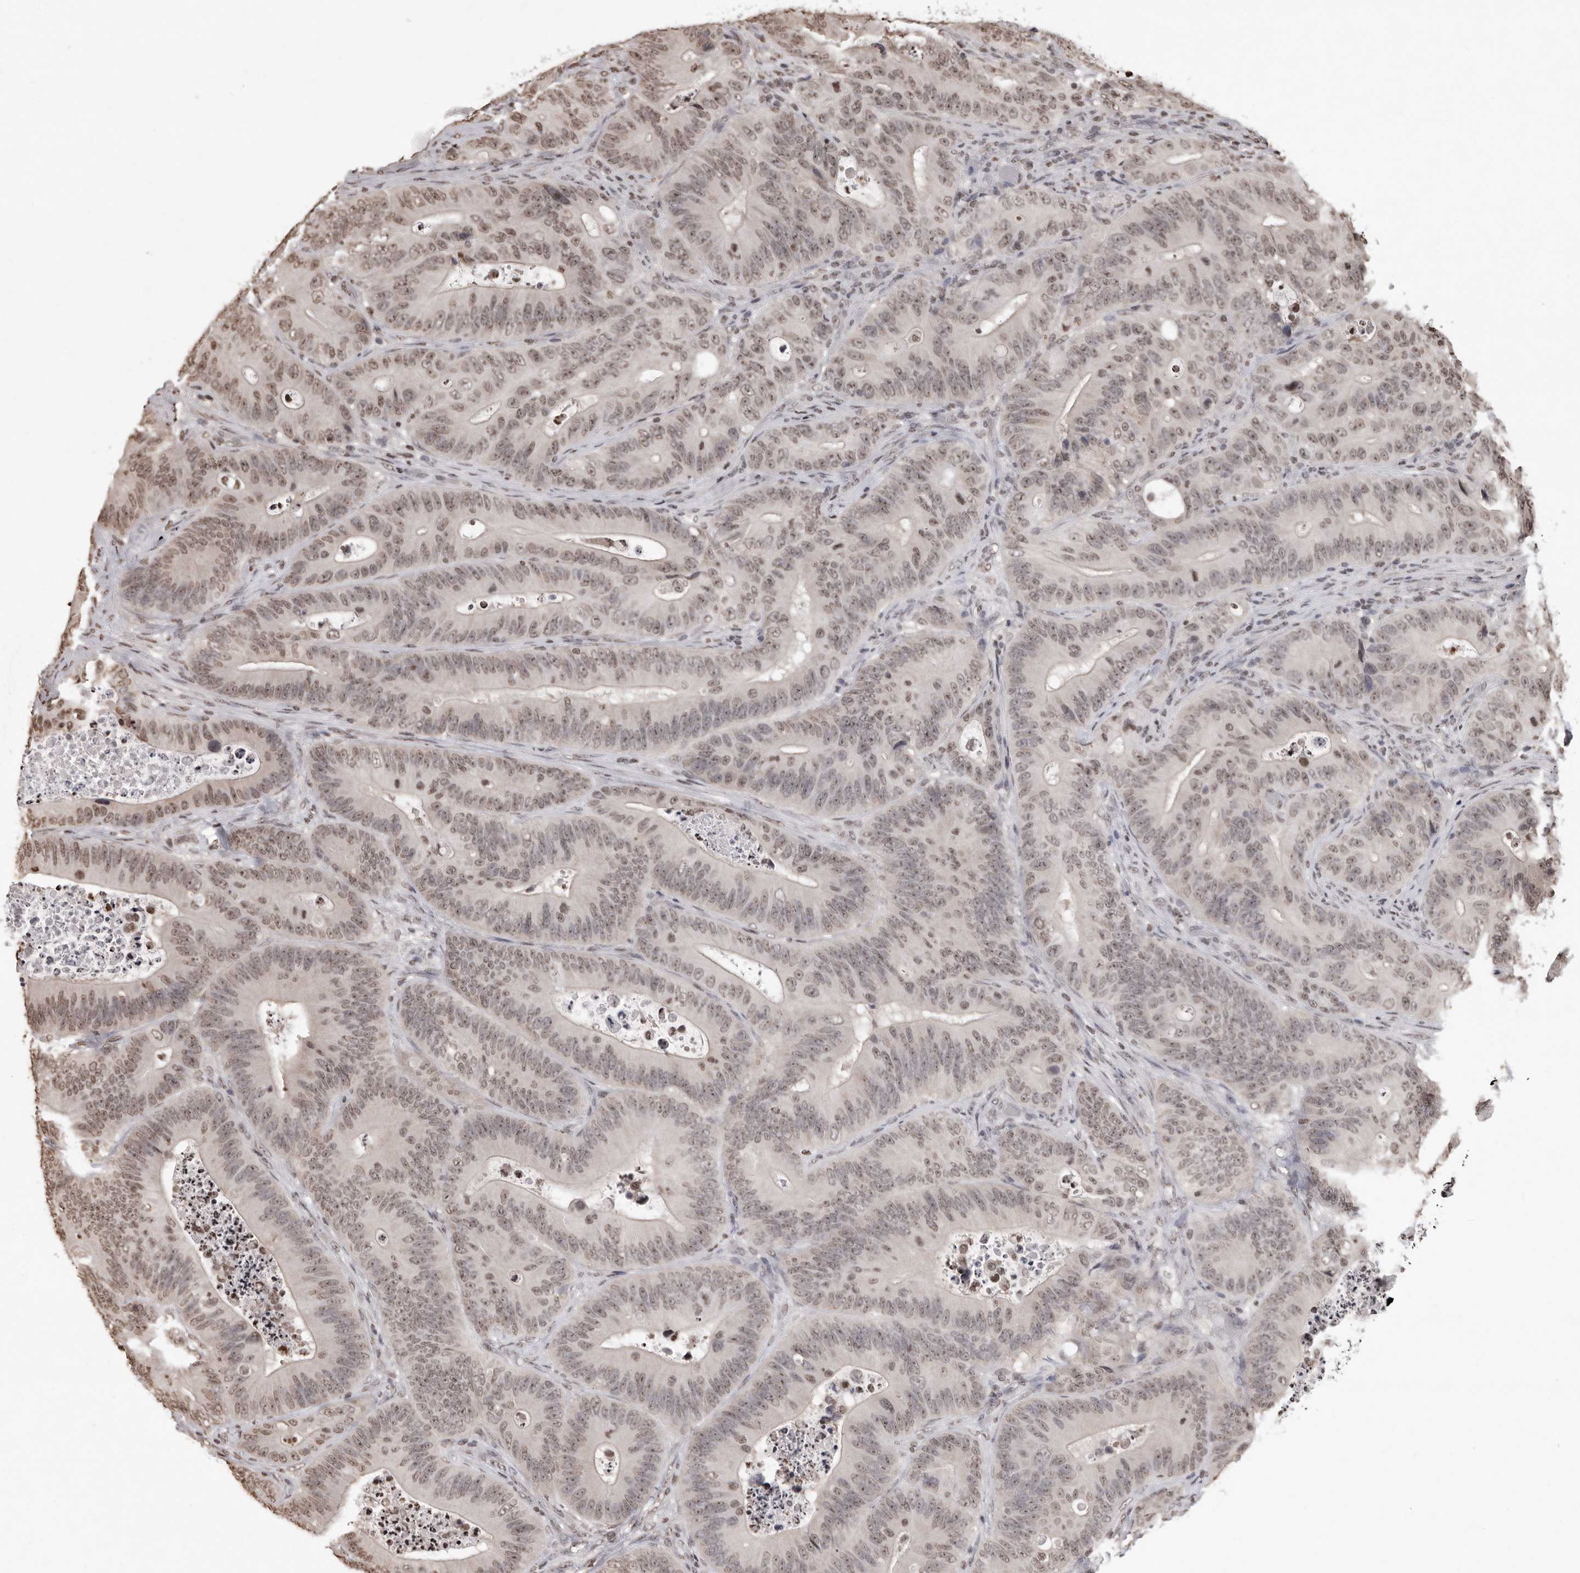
{"staining": {"intensity": "weak", "quantity": ">75%", "location": "nuclear"}, "tissue": "colorectal cancer", "cell_type": "Tumor cells", "image_type": "cancer", "snomed": [{"axis": "morphology", "description": "Adenocarcinoma, NOS"}, {"axis": "topography", "description": "Colon"}], "caption": "Protein analysis of adenocarcinoma (colorectal) tissue displays weak nuclear positivity in approximately >75% of tumor cells.", "gene": "WDR45", "patient": {"sex": "male", "age": 83}}